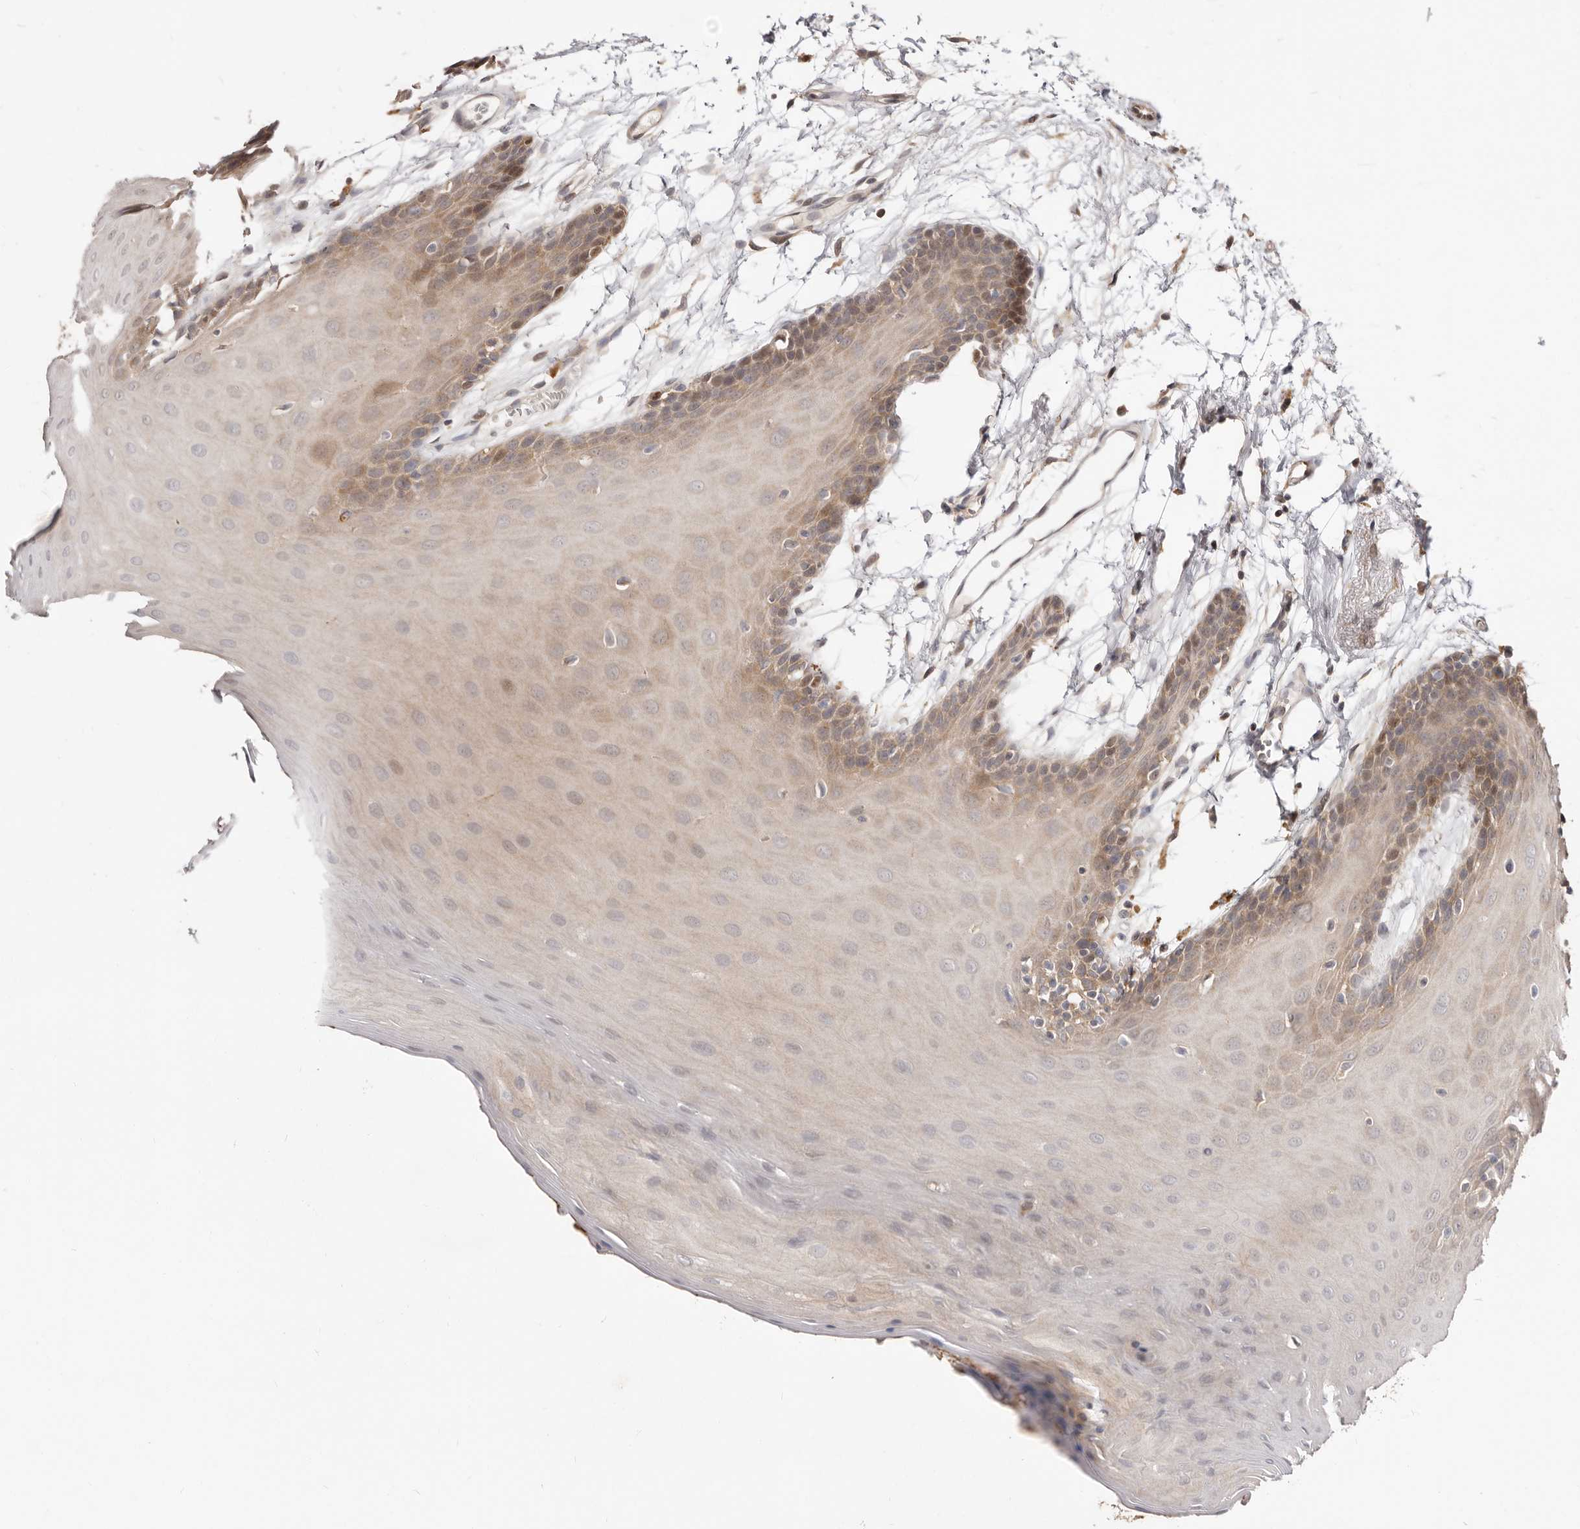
{"staining": {"intensity": "moderate", "quantity": "<25%", "location": "cytoplasmic/membranous"}, "tissue": "oral mucosa", "cell_type": "Squamous epithelial cells", "image_type": "normal", "snomed": [{"axis": "morphology", "description": "Normal tissue, NOS"}, {"axis": "morphology", "description": "Squamous cell carcinoma, NOS"}, {"axis": "topography", "description": "Skeletal muscle"}, {"axis": "topography", "description": "Oral tissue"}, {"axis": "topography", "description": "Salivary gland"}, {"axis": "topography", "description": "Head-Neck"}], "caption": "High-magnification brightfield microscopy of unremarkable oral mucosa stained with DAB (3,3'-diaminobenzidine) (brown) and counterstained with hematoxylin (blue). squamous epithelial cells exhibit moderate cytoplasmic/membranous expression is present in approximately<25% of cells.", "gene": "TC2N", "patient": {"sex": "male", "age": 54}}